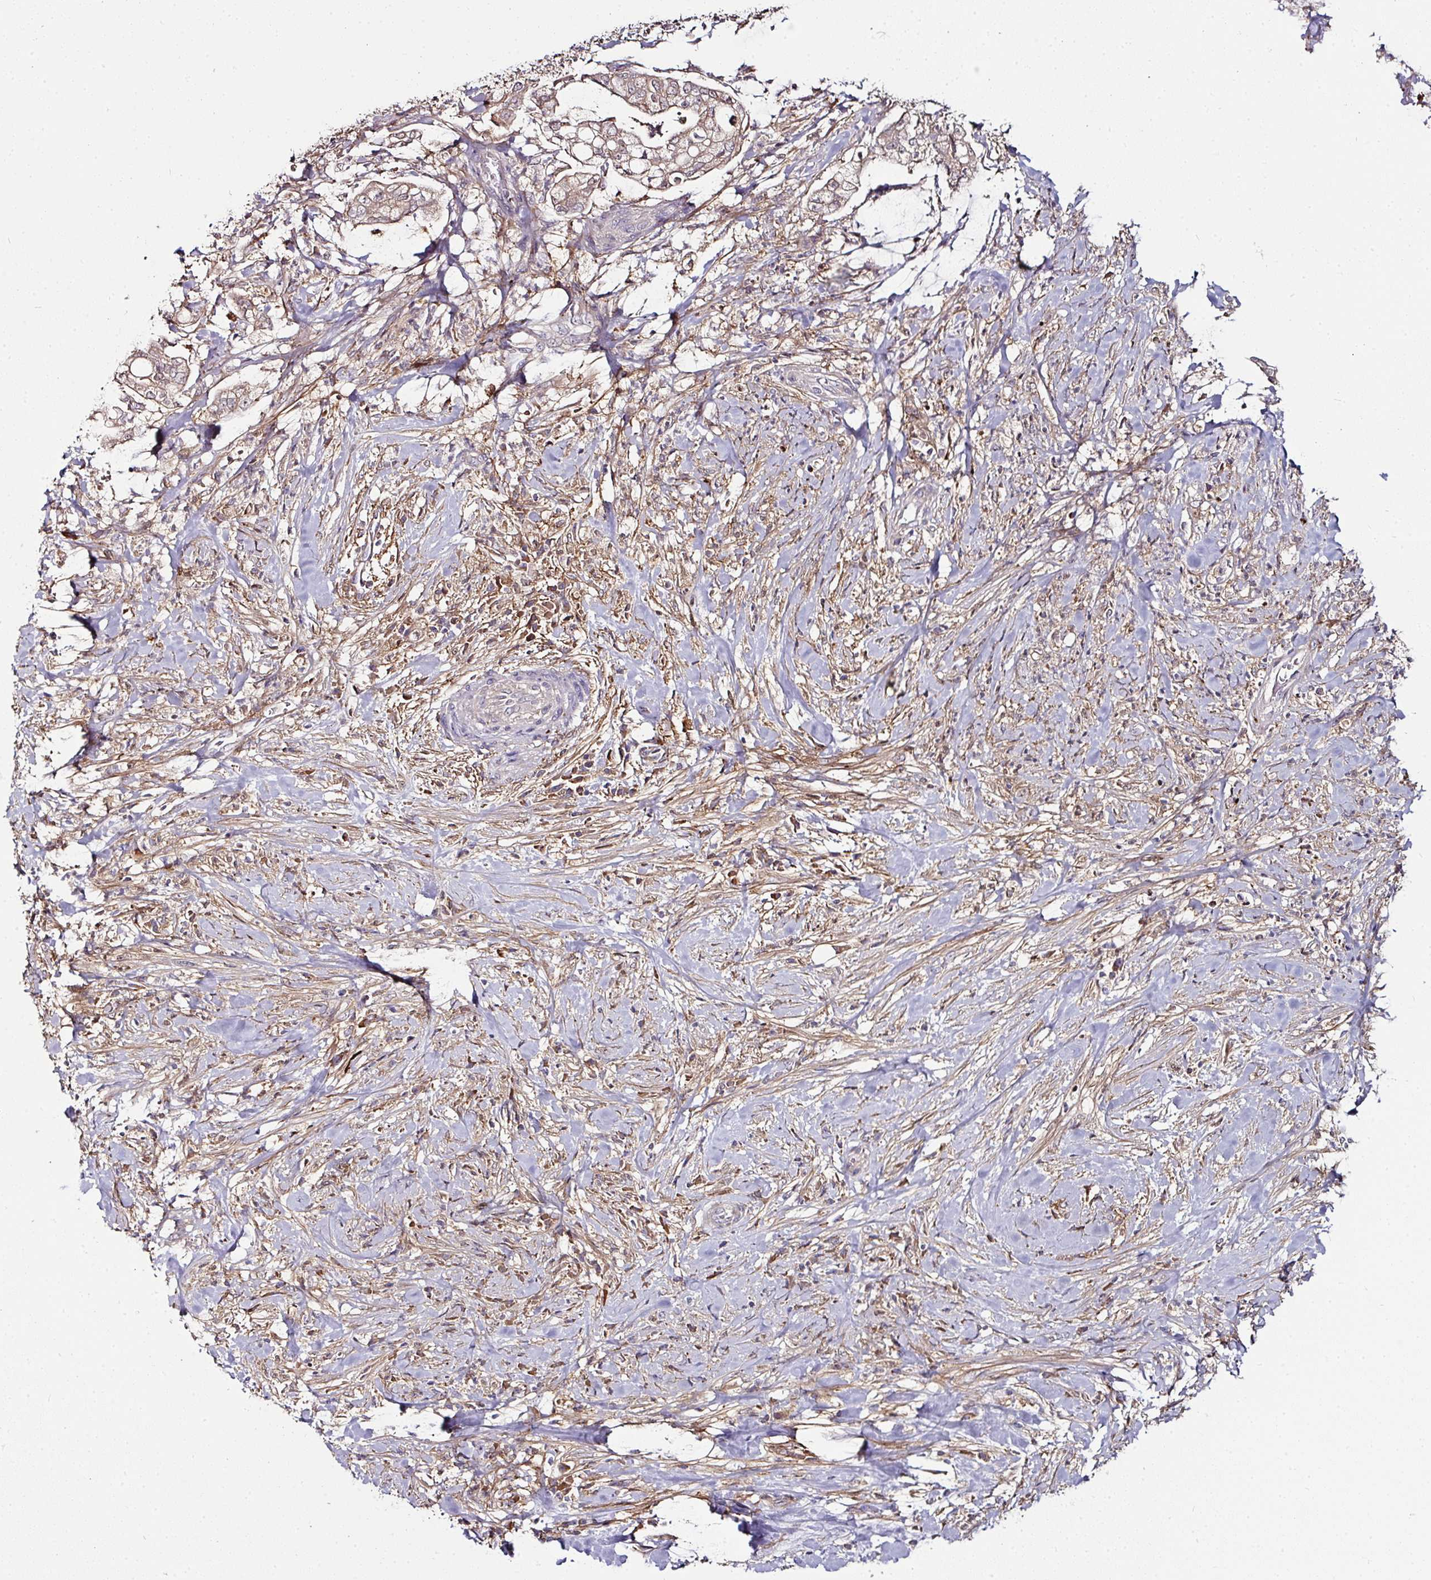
{"staining": {"intensity": "moderate", "quantity": "25%-75%", "location": "cytoplasmic/membranous"}, "tissue": "pancreatic cancer", "cell_type": "Tumor cells", "image_type": "cancer", "snomed": [{"axis": "morphology", "description": "Adenocarcinoma, NOS"}, {"axis": "topography", "description": "Pancreas"}], "caption": "This image displays immunohistochemistry (IHC) staining of adenocarcinoma (pancreatic), with medium moderate cytoplasmic/membranous positivity in about 25%-75% of tumor cells.", "gene": "CTDSP2", "patient": {"sex": "female", "age": 69}}